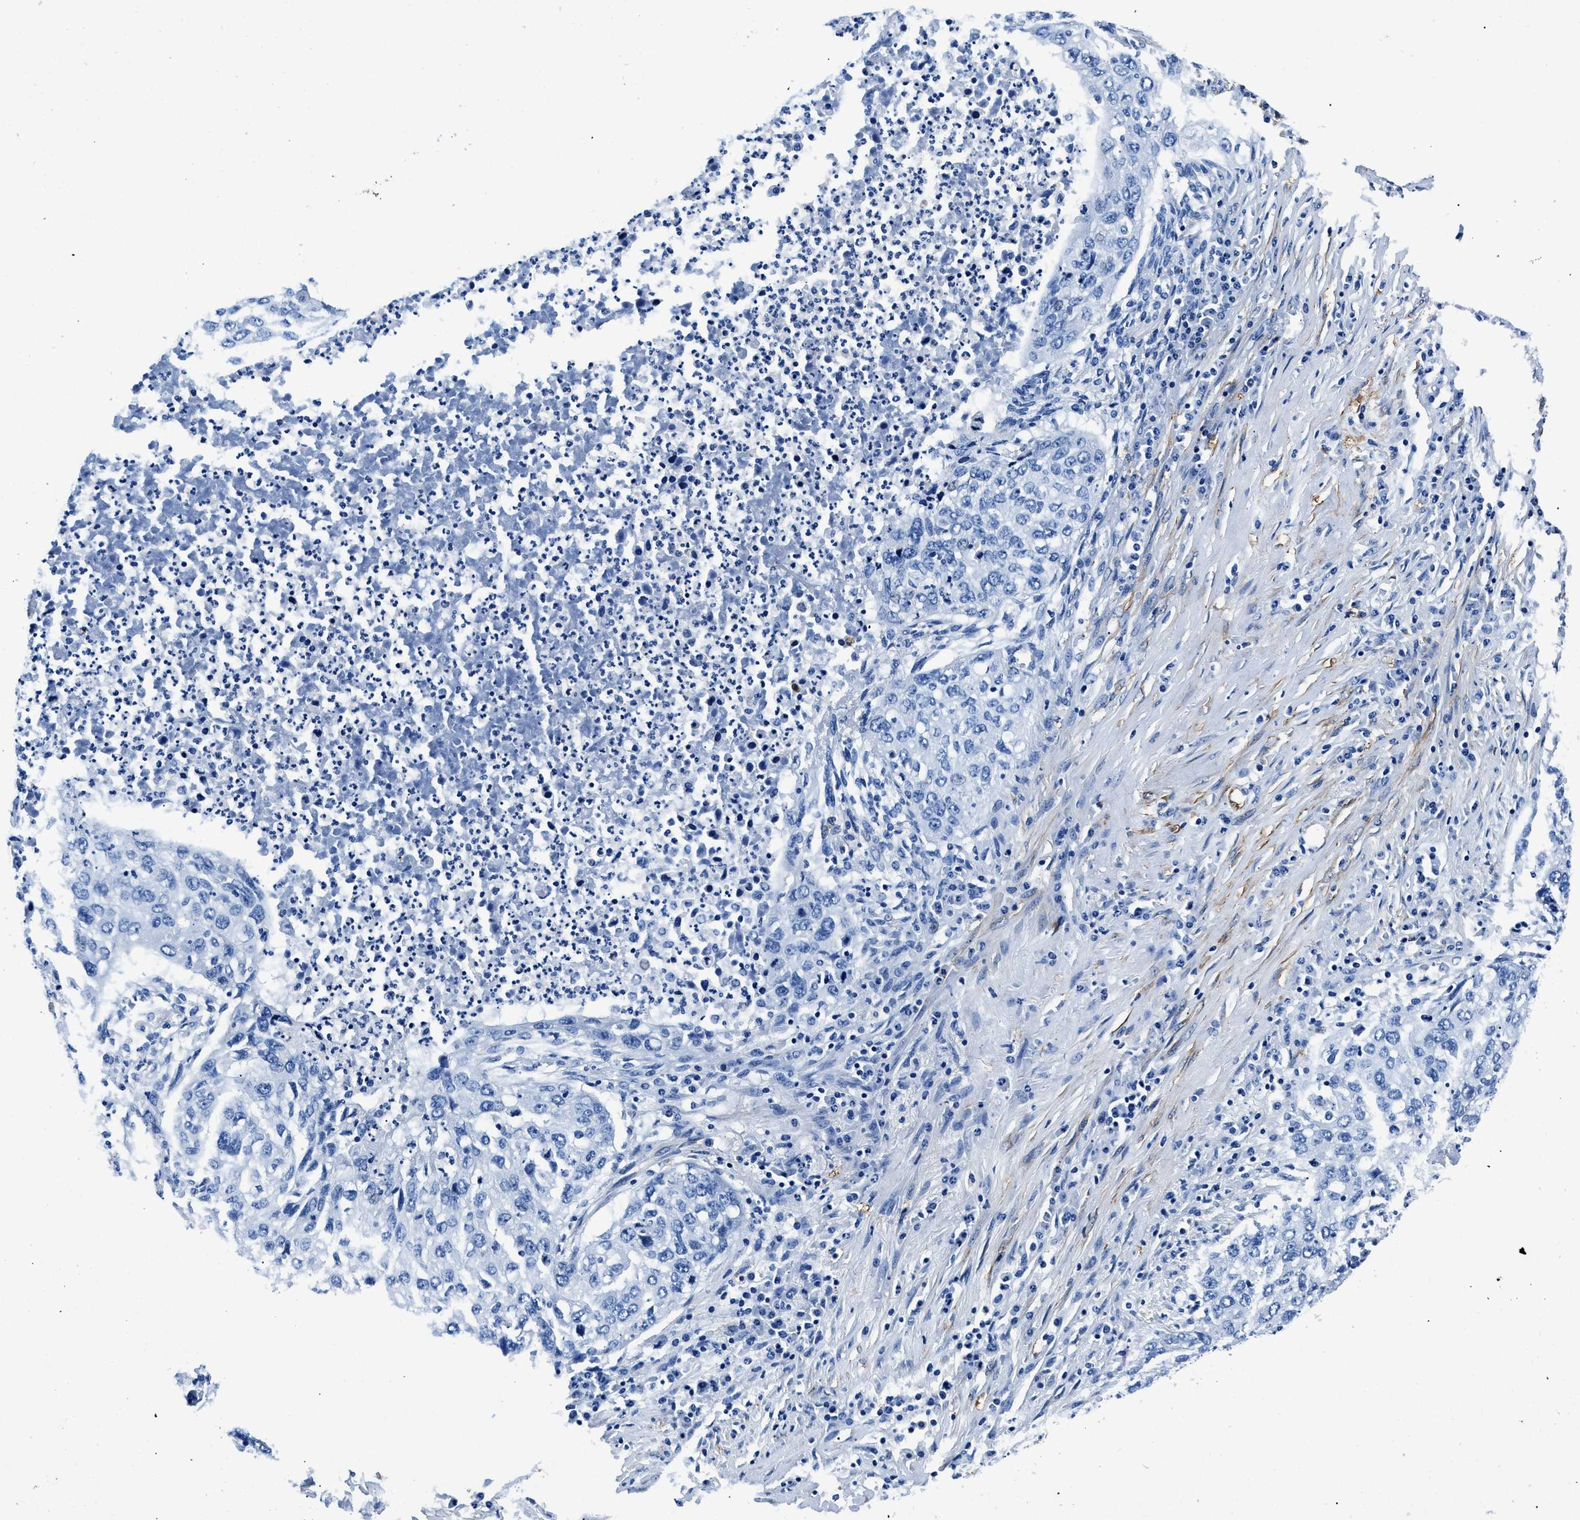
{"staining": {"intensity": "negative", "quantity": "none", "location": "none"}, "tissue": "lung cancer", "cell_type": "Tumor cells", "image_type": "cancer", "snomed": [{"axis": "morphology", "description": "Squamous cell carcinoma, NOS"}, {"axis": "topography", "description": "Lung"}], "caption": "High power microscopy photomicrograph of an immunohistochemistry micrograph of lung cancer (squamous cell carcinoma), revealing no significant staining in tumor cells.", "gene": "TEX261", "patient": {"sex": "female", "age": 63}}